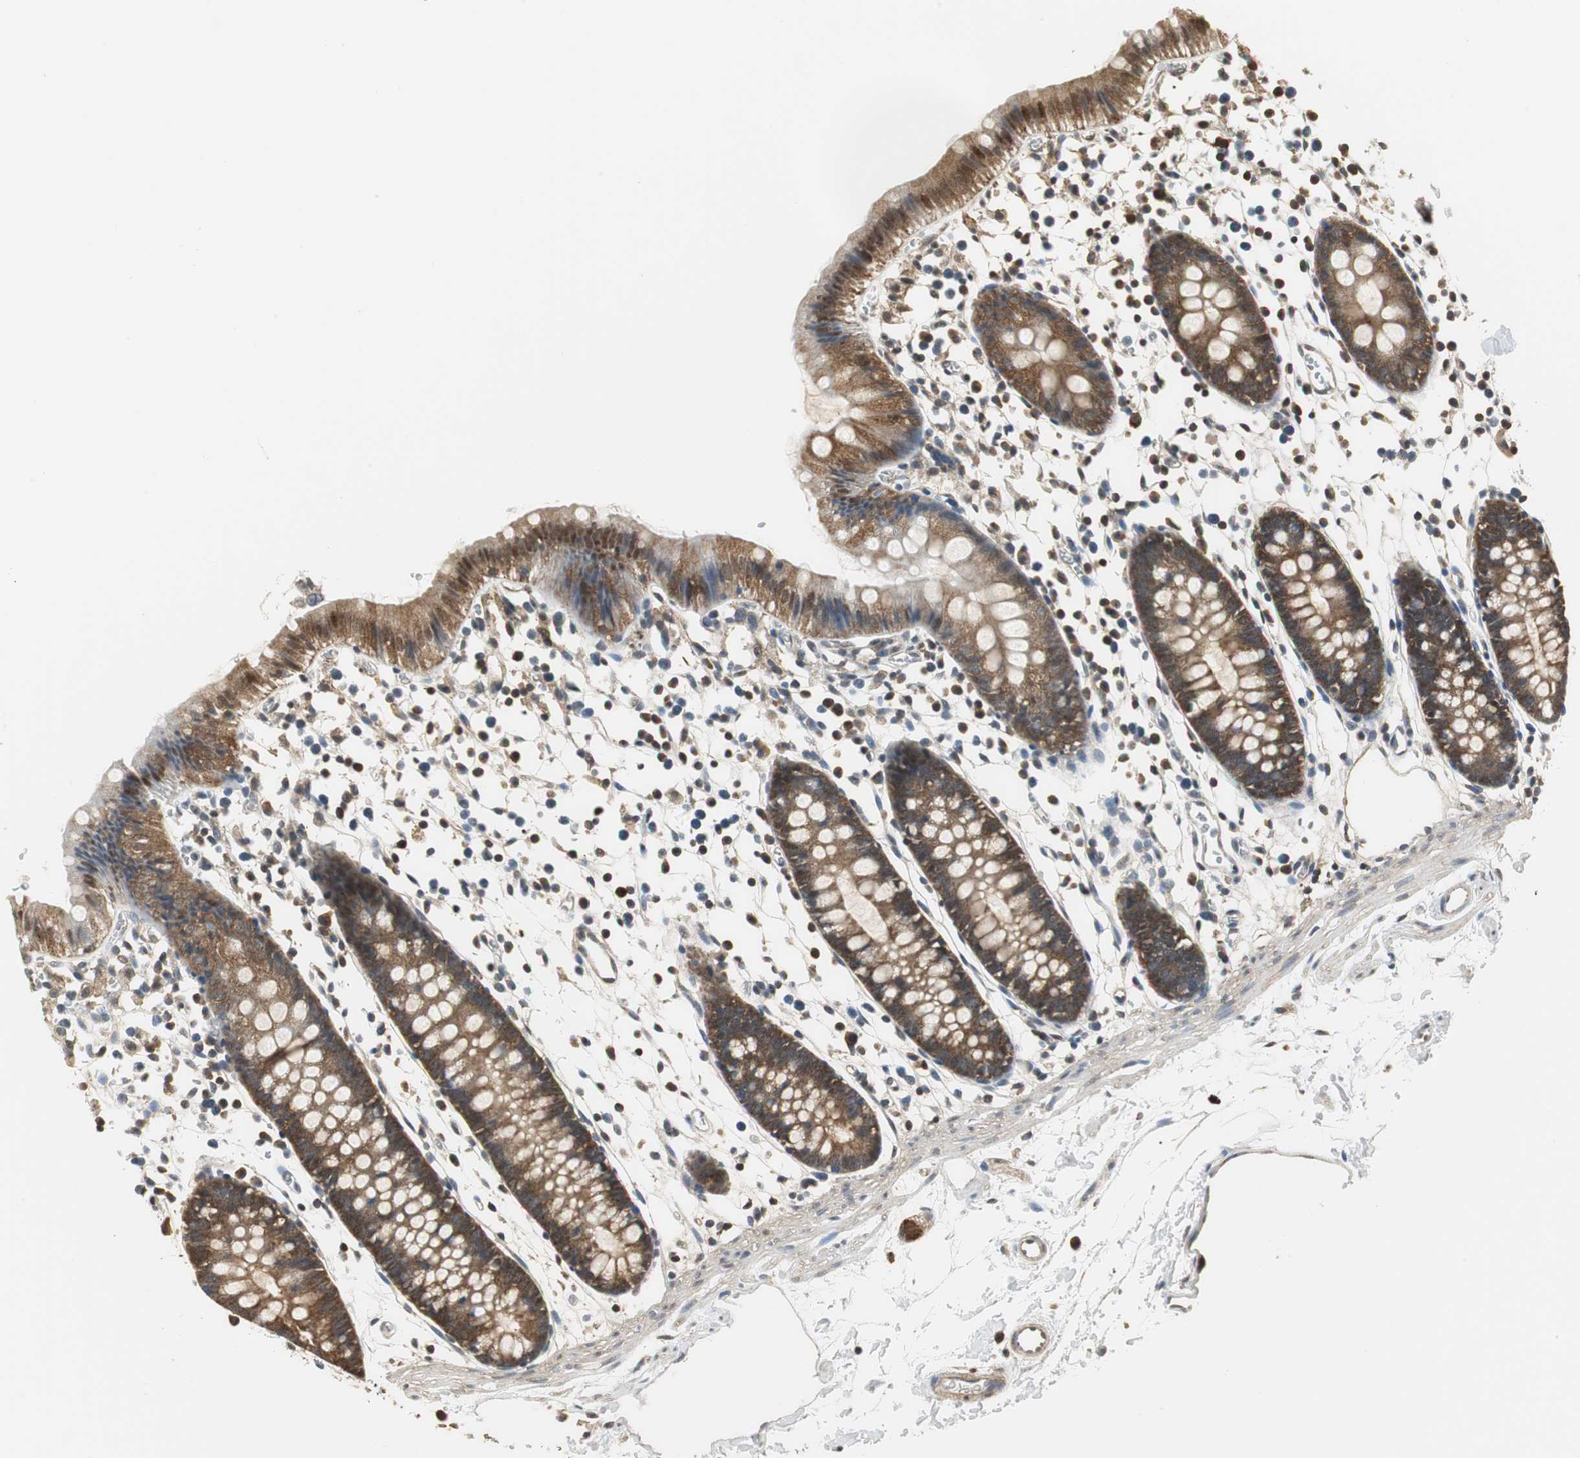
{"staining": {"intensity": "negative", "quantity": "none", "location": "none"}, "tissue": "colon", "cell_type": "Endothelial cells", "image_type": "normal", "snomed": [{"axis": "morphology", "description": "Normal tissue, NOS"}, {"axis": "topography", "description": "Colon"}], "caption": "Micrograph shows no protein staining in endothelial cells of normal colon.", "gene": "CCT5", "patient": {"sex": "male", "age": 14}}